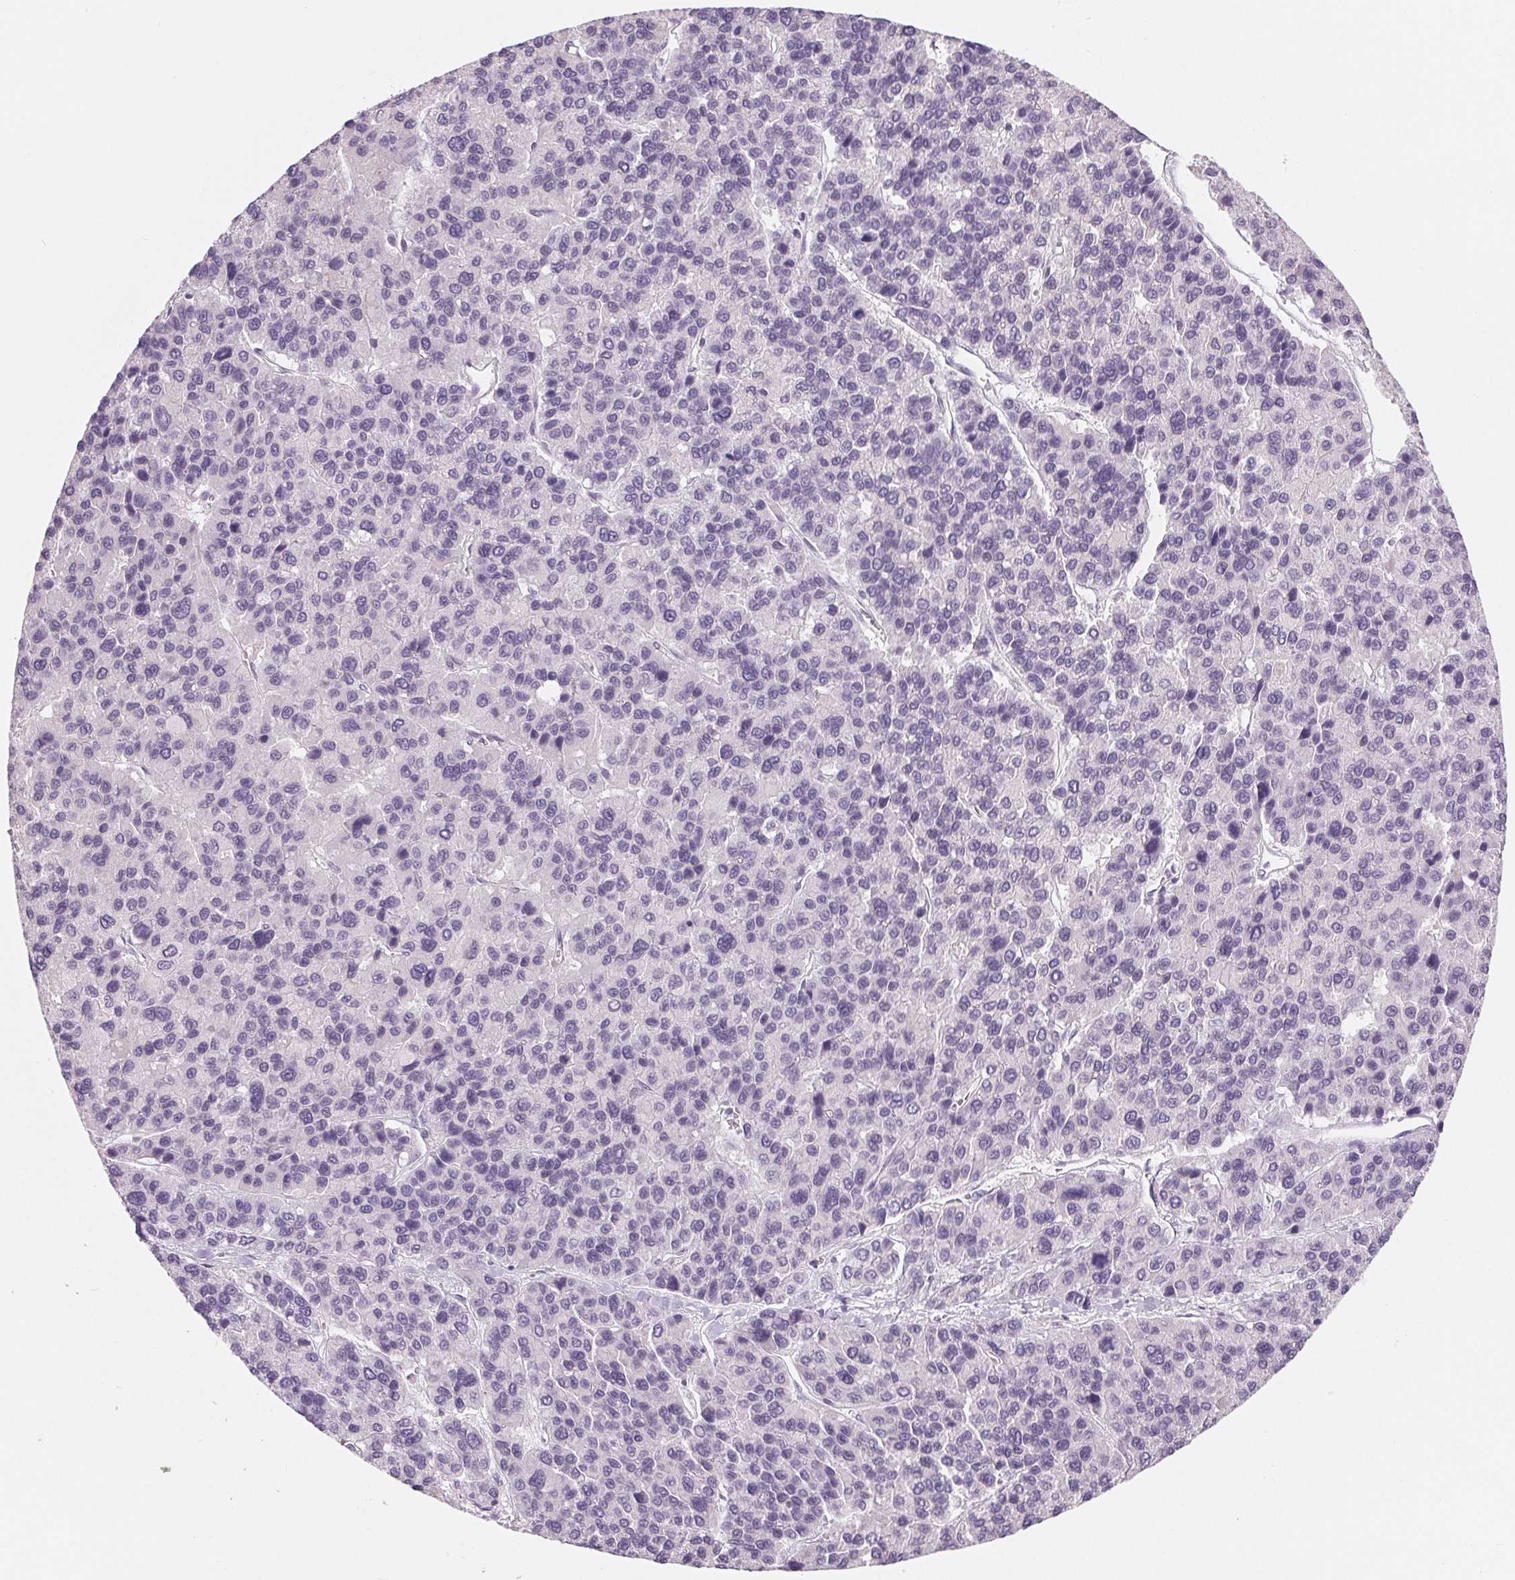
{"staining": {"intensity": "negative", "quantity": "none", "location": "none"}, "tissue": "liver cancer", "cell_type": "Tumor cells", "image_type": "cancer", "snomed": [{"axis": "morphology", "description": "Carcinoma, Hepatocellular, NOS"}, {"axis": "topography", "description": "Liver"}], "caption": "Tumor cells are negative for protein expression in human liver cancer. (Brightfield microscopy of DAB (3,3'-diaminobenzidine) IHC at high magnification).", "gene": "CFC1", "patient": {"sex": "female", "age": 41}}